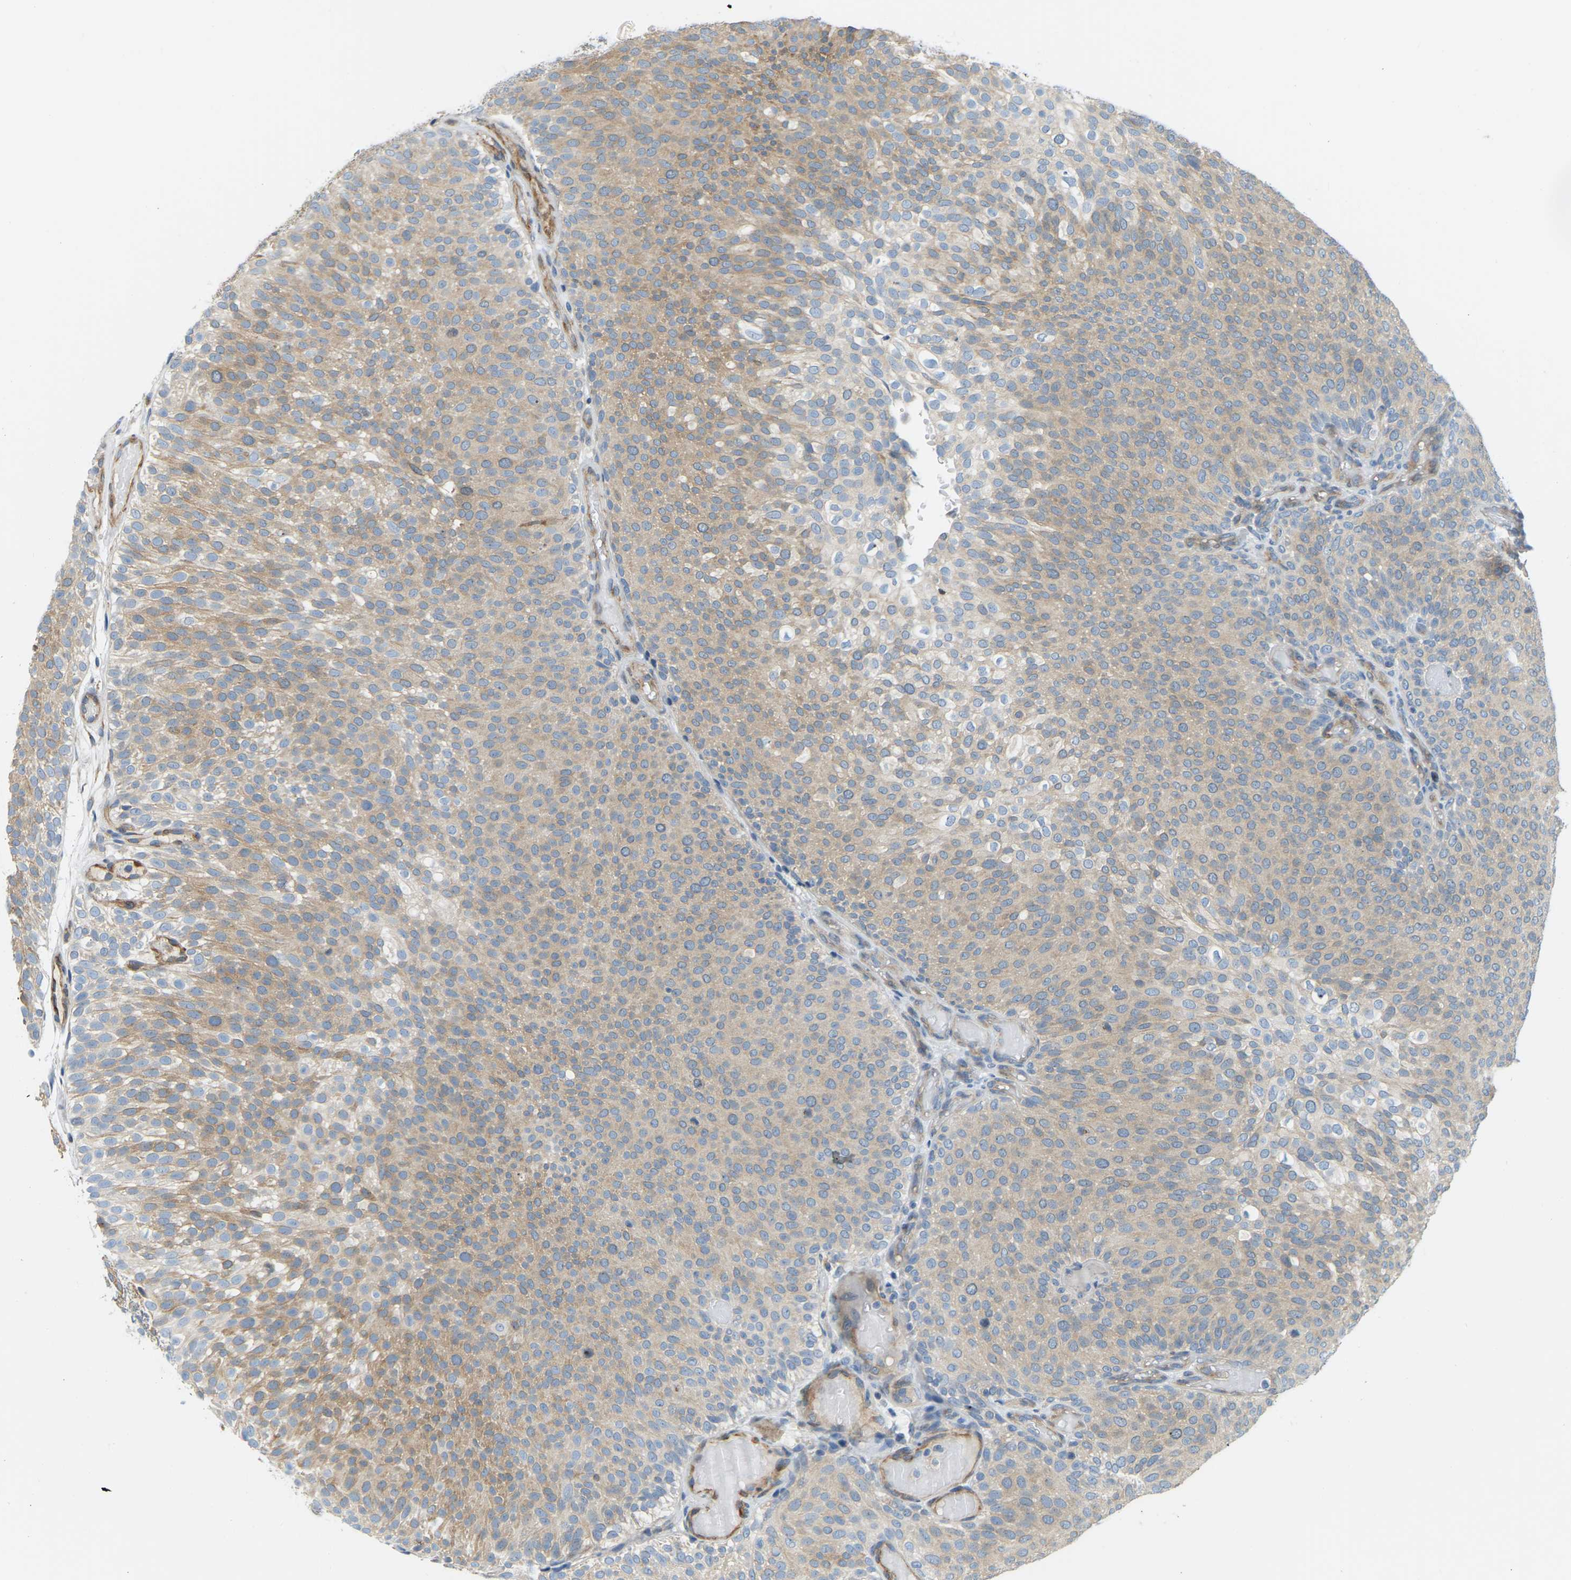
{"staining": {"intensity": "moderate", "quantity": ">75%", "location": "cytoplasmic/membranous"}, "tissue": "urothelial cancer", "cell_type": "Tumor cells", "image_type": "cancer", "snomed": [{"axis": "morphology", "description": "Urothelial carcinoma, Low grade"}, {"axis": "topography", "description": "Urinary bladder"}], "caption": "Protein staining shows moderate cytoplasmic/membranous staining in approximately >75% of tumor cells in low-grade urothelial carcinoma.", "gene": "NME8", "patient": {"sex": "male", "age": 78}}